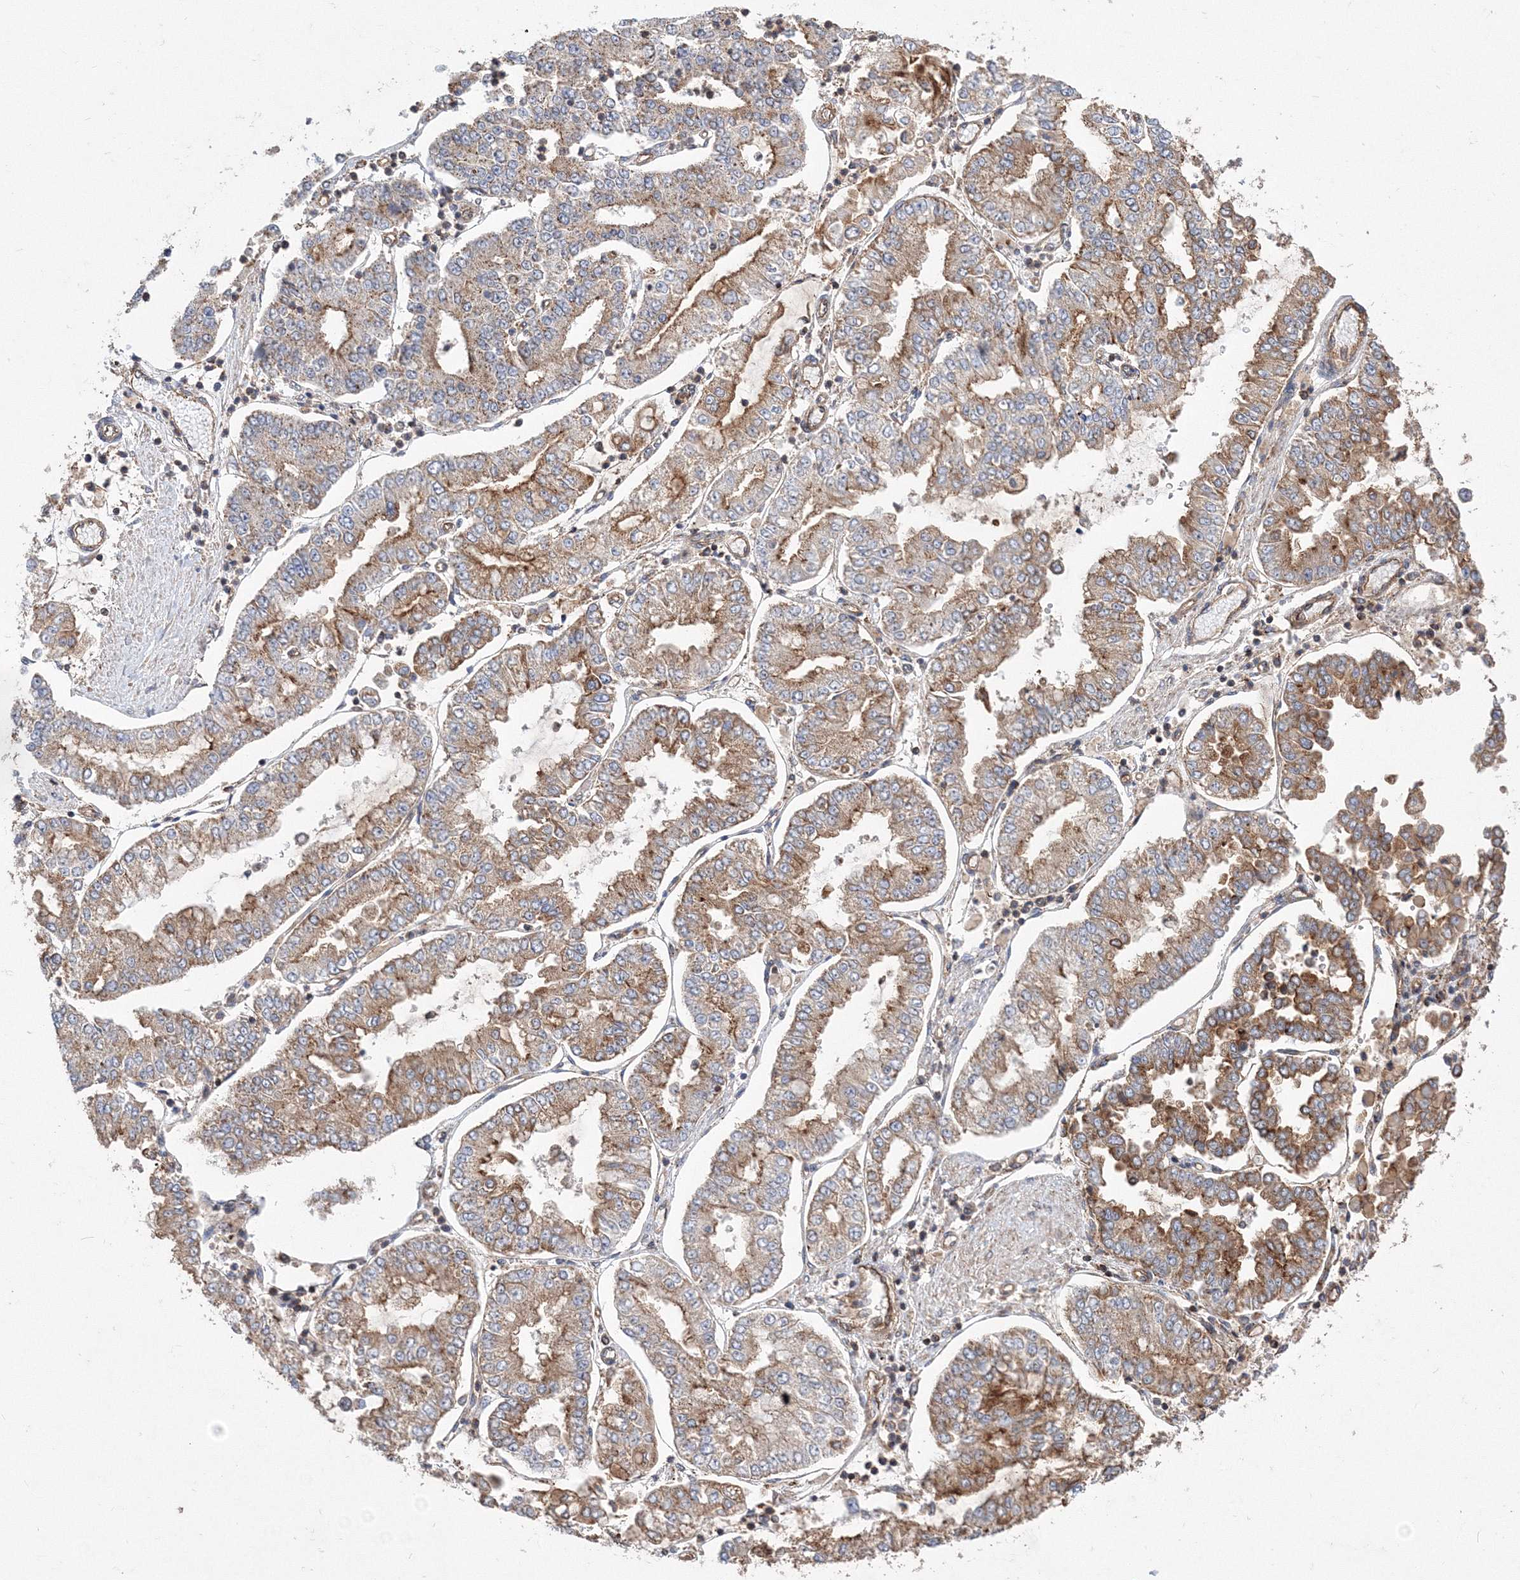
{"staining": {"intensity": "moderate", "quantity": ">75%", "location": "cytoplasmic/membranous"}, "tissue": "stomach cancer", "cell_type": "Tumor cells", "image_type": "cancer", "snomed": [{"axis": "morphology", "description": "Adenocarcinoma, NOS"}, {"axis": "topography", "description": "Stomach"}], "caption": "Immunohistochemistry (IHC) photomicrograph of human stomach adenocarcinoma stained for a protein (brown), which demonstrates medium levels of moderate cytoplasmic/membranous staining in approximately >75% of tumor cells.", "gene": "AASDH", "patient": {"sex": "male", "age": 76}}